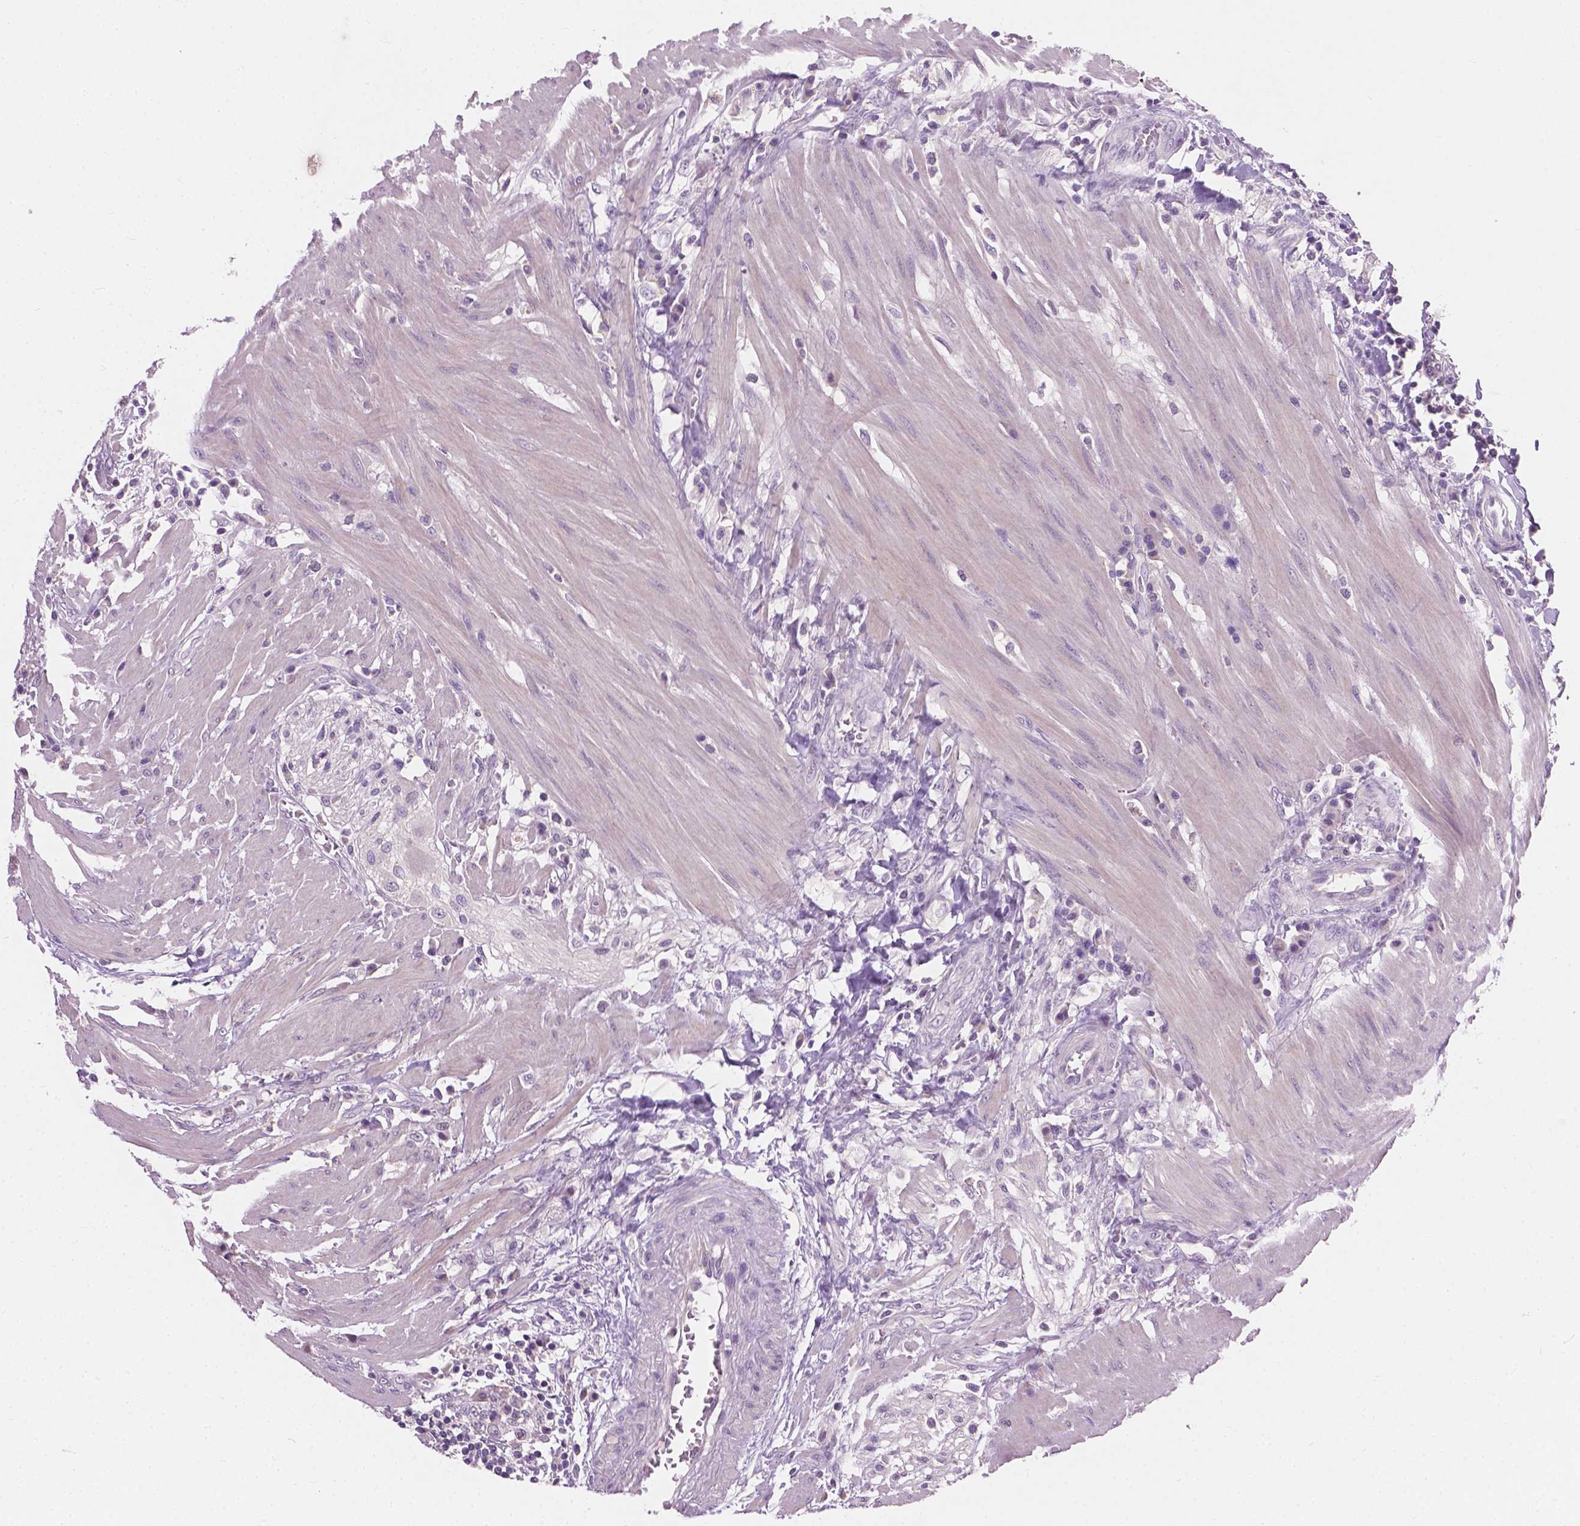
{"staining": {"intensity": "negative", "quantity": "none", "location": "none"}, "tissue": "colorectal cancer", "cell_type": "Tumor cells", "image_type": "cancer", "snomed": [{"axis": "morphology", "description": "Adenocarcinoma, NOS"}, {"axis": "topography", "description": "Colon"}], "caption": "The IHC image has no significant expression in tumor cells of colorectal cancer (adenocarcinoma) tissue. (DAB (3,3'-diaminobenzidine) immunohistochemistry (IHC) visualized using brightfield microscopy, high magnification).", "gene": "KRT17", "patient": {"sex": "male", "age": 57}}